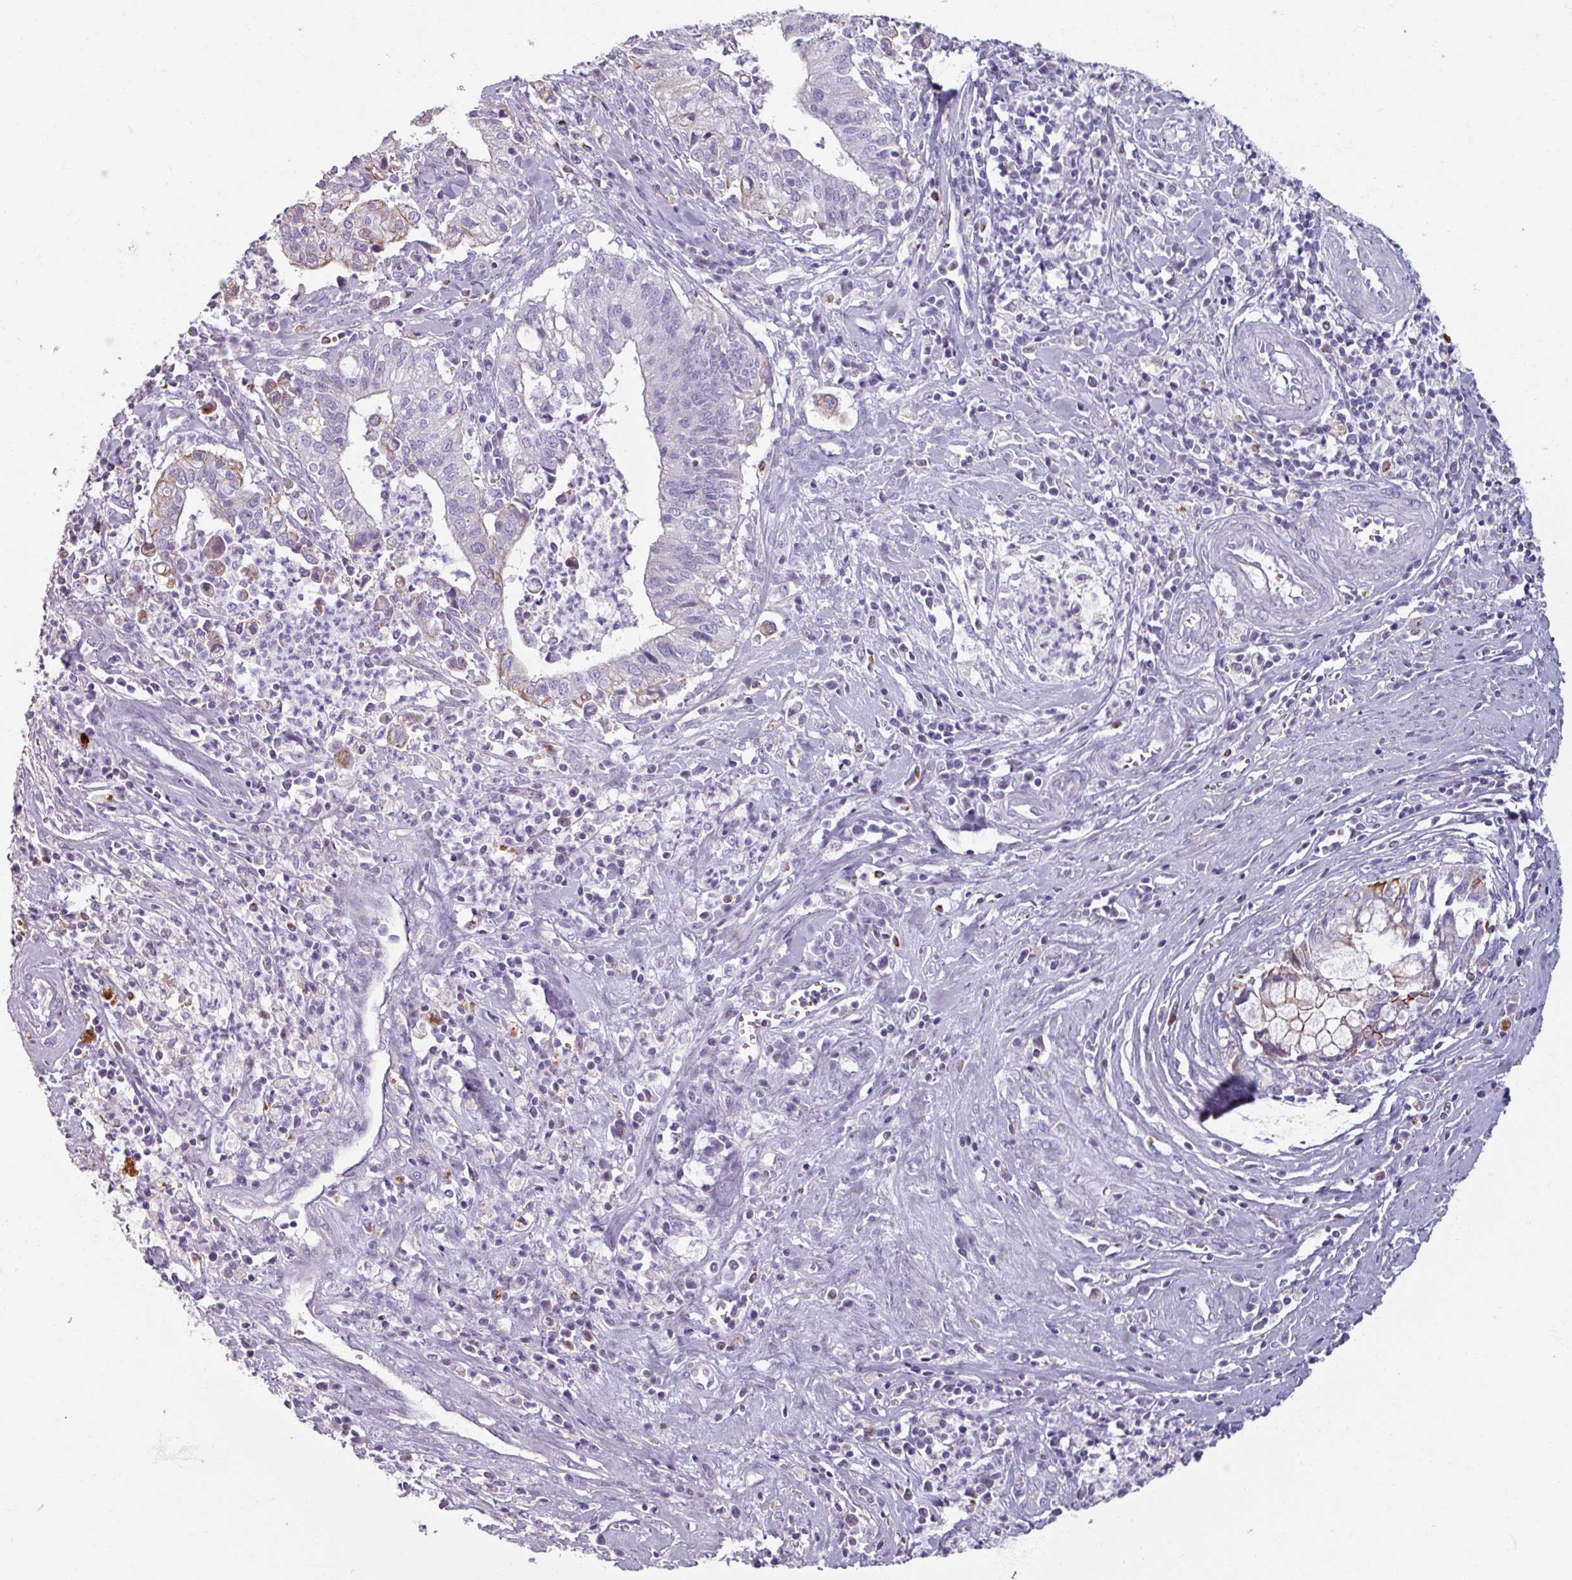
{"staining": {"intensity": "moderate", "quantity": "<25%", "location": "cytoplasmic/membranous"}, "tissue": "cervical cancer", "cell_type": "Tumor cells", "image_type": "cancer", "snomed": [{"axis": "morphology", "description": "Adenocarcinoma, NOS"}, {"axis": "topography", "description": "Cervix"}], "caption": "Immunohistochemistry photomicrograph of cervical cancer stained for a protein (brown), which exhibits low levels of moderate cytoplasmic/membranous positivity in about <25% of tumor cells.", "gene": "SPESP1", "patient": {"sex": "female", "age": 44}}